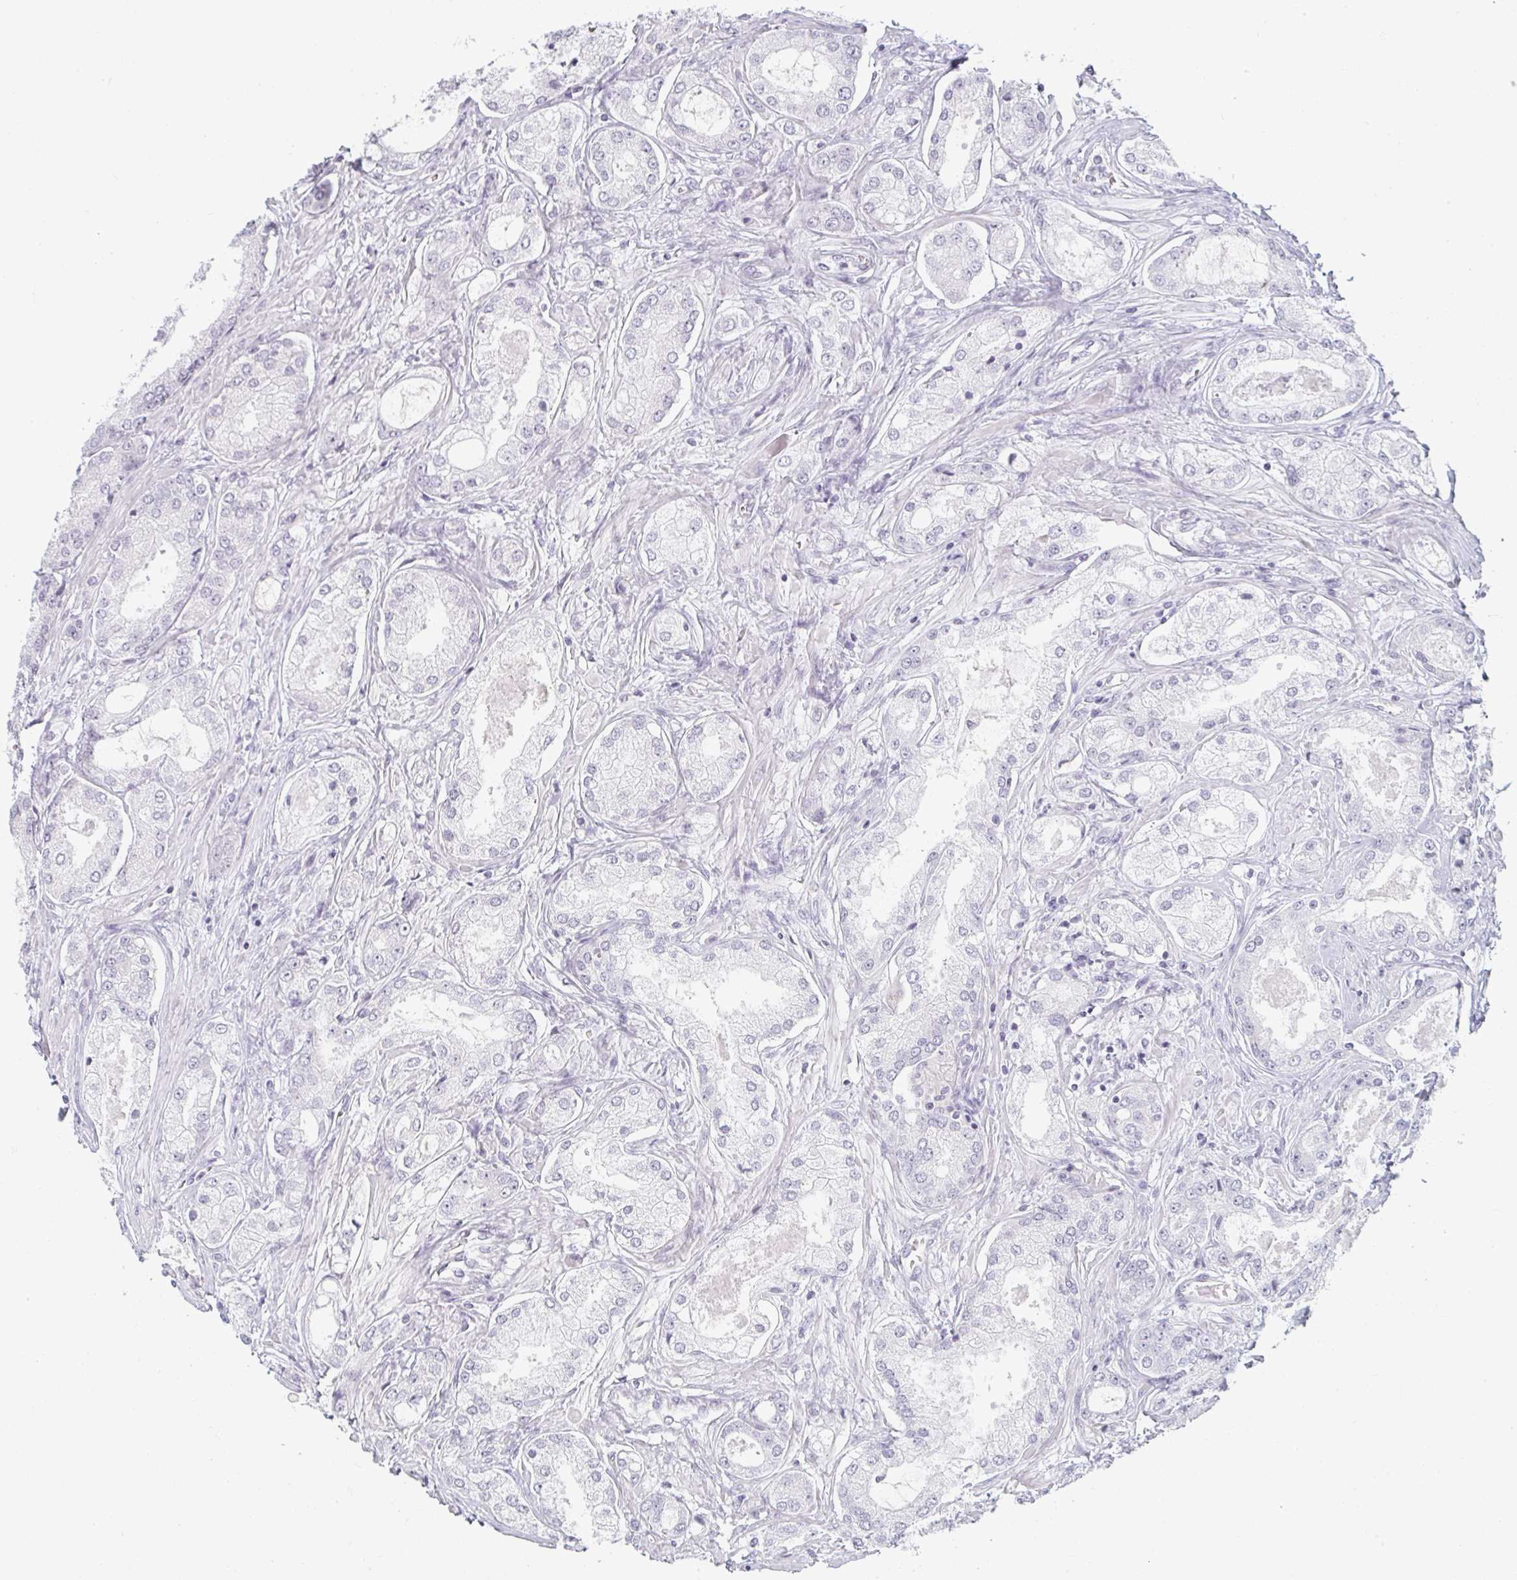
{"staining": {"intensity": "negative", "quantity": "none", "location": "none"}, "tissue": "prostate cancer", "cell_type": "Tumor cells", "image_type": "cancer", "snomed": [{"axis": "morphology", "description": "Adenocarcinoma, Low grade"}, {"axis": "topography", "description": "Prostate"}], "caption": "DAB immunohistochemical staining of prostate cancer demonstrates no significant staining in tumor cells. Nuclei are stained in blue.", "gene": "RBBP6", "patient": {"sex": "male", "age": 68}}